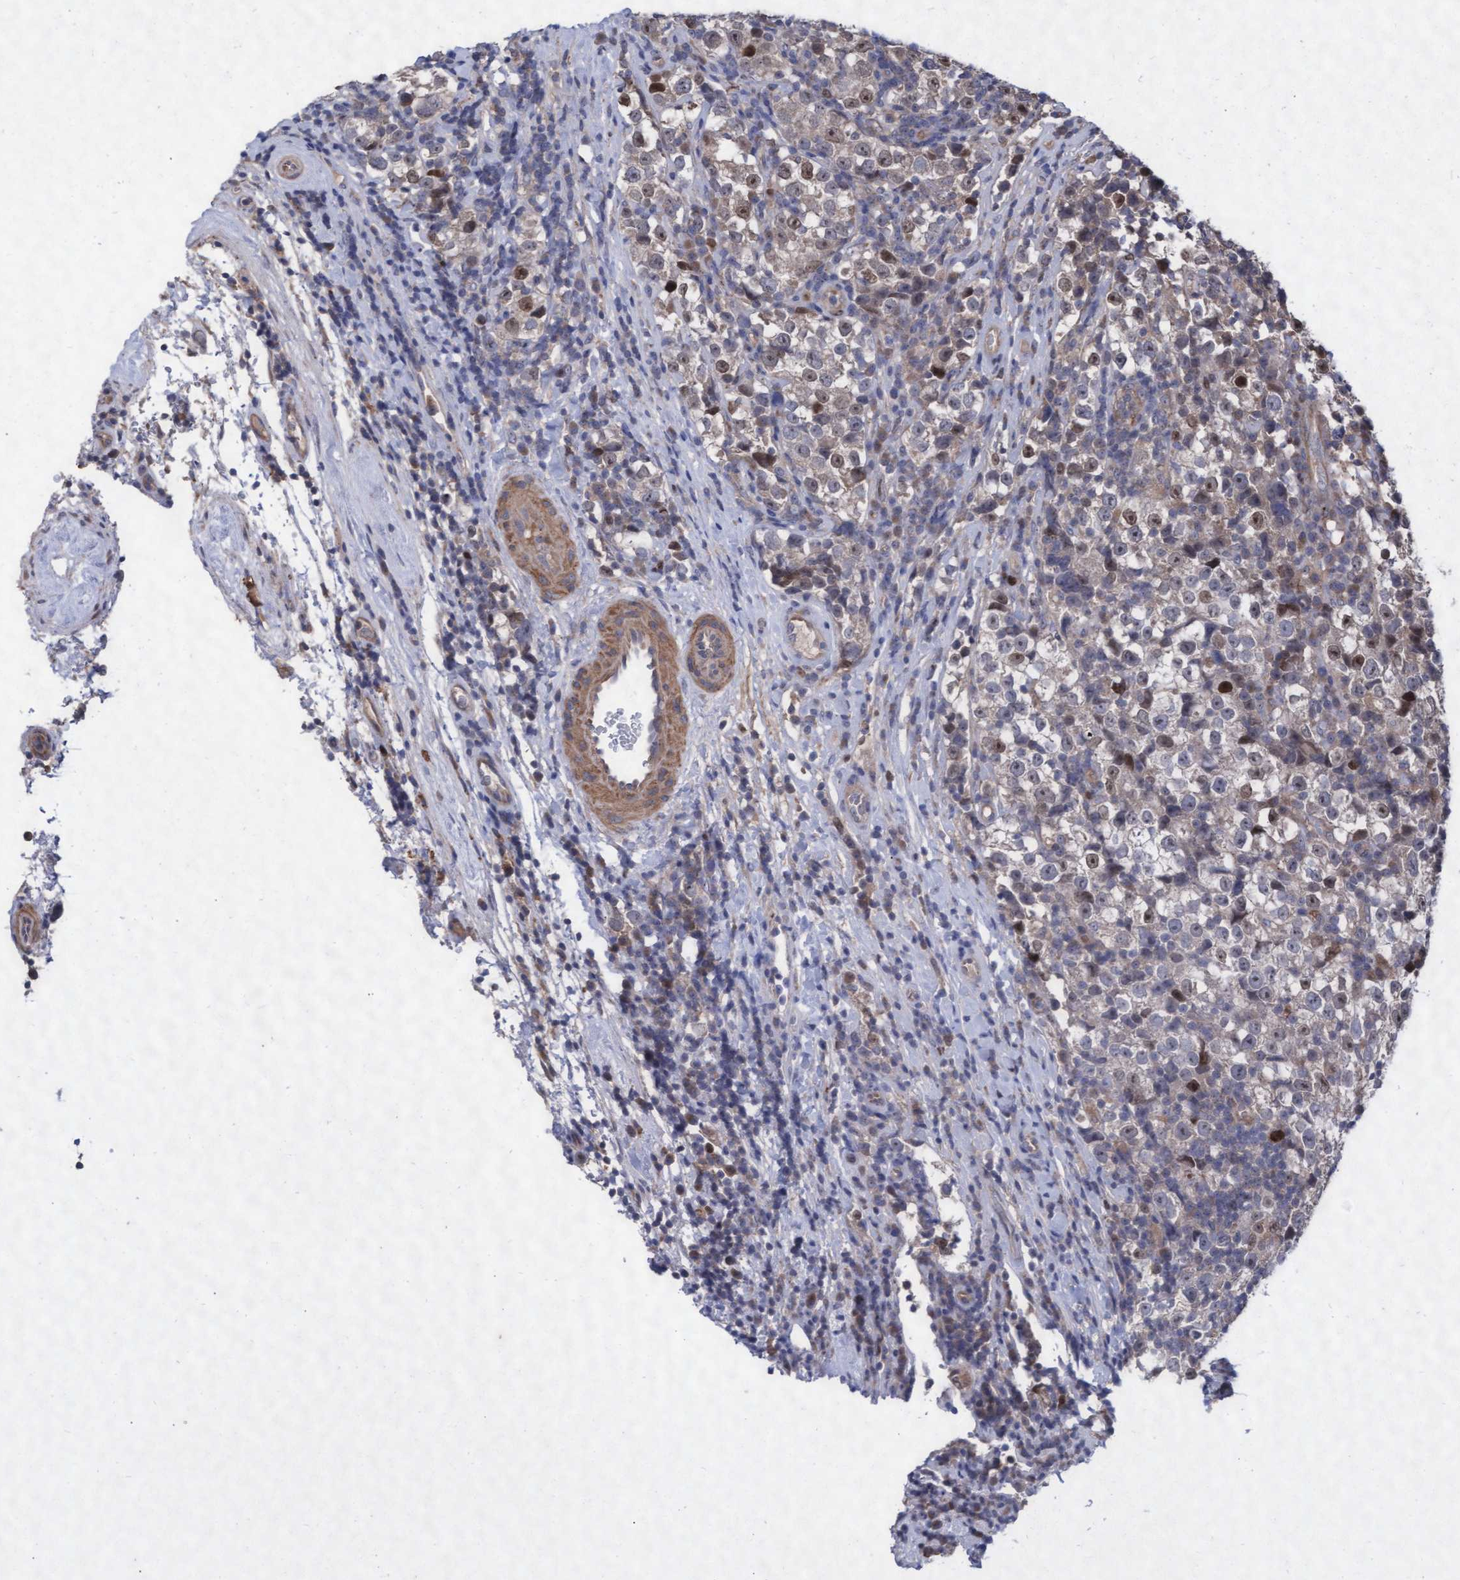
{"staining": {"intensity": "moderate", "quantity": "25%-75%", "location": "nuclear"}, "tissue": "testis cancer", "cell_type": "Tumor cells", "image_type": "cancer", "snomed": [{"axis": "morphology", "description": "Normal tissue, NOS"}, {"axis": "morphology", "description": "Seminoma, NOS"}, {"axis": "topography", "description": "Testis"}], "caption": "Immunohistochemistry image of neoplastic tissue: testis seminoma stained using immunohistochemistry (IHC) reveals medium levels of moderate protein expression localized specifically in the nuclear of tumor cells, appearing as a nuclear brown color.", "gene": "ABCF2", "patient": {"sex": "male", "age": 43}}